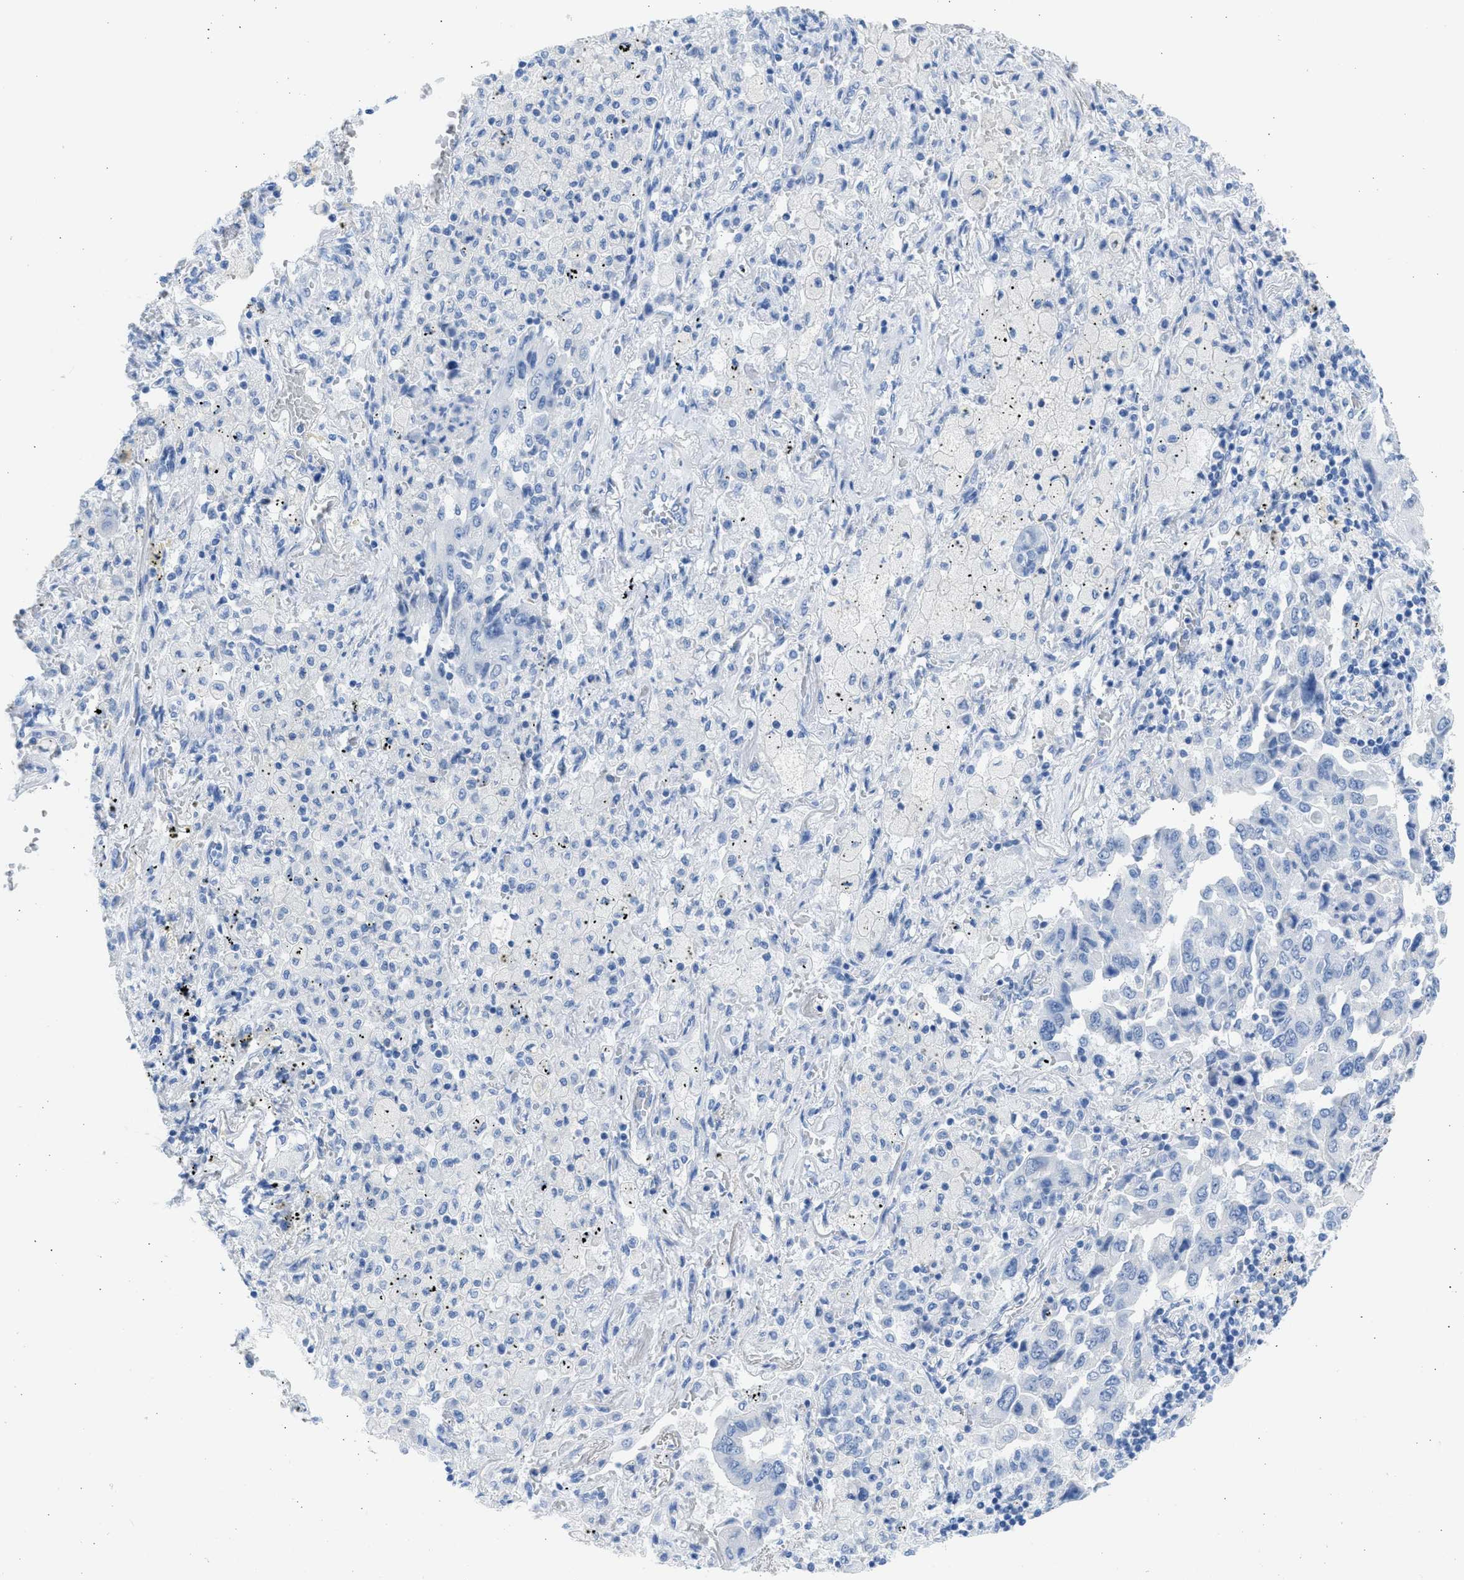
{"staining": {"intensity": "negative", "quantity": "none", "location": "none"}, "tissue": "lung cancer", "cell_type": "Tumor cells", "image_type": "cancer", "snomed": [{"axis": "morphology", "description": "Adenocarcinoma, NOS"}, {"axis": "topography", "description": "Lung"}], "caption": "An immunohistochemistry (IHC) image of lung cancer (adenocarcinoma) is shown. There is no staining in tumor cells of lung cancer (adenocarcinoma).", "gene": "SPATA3", "patient": {"sex": "female", "age": 65}}